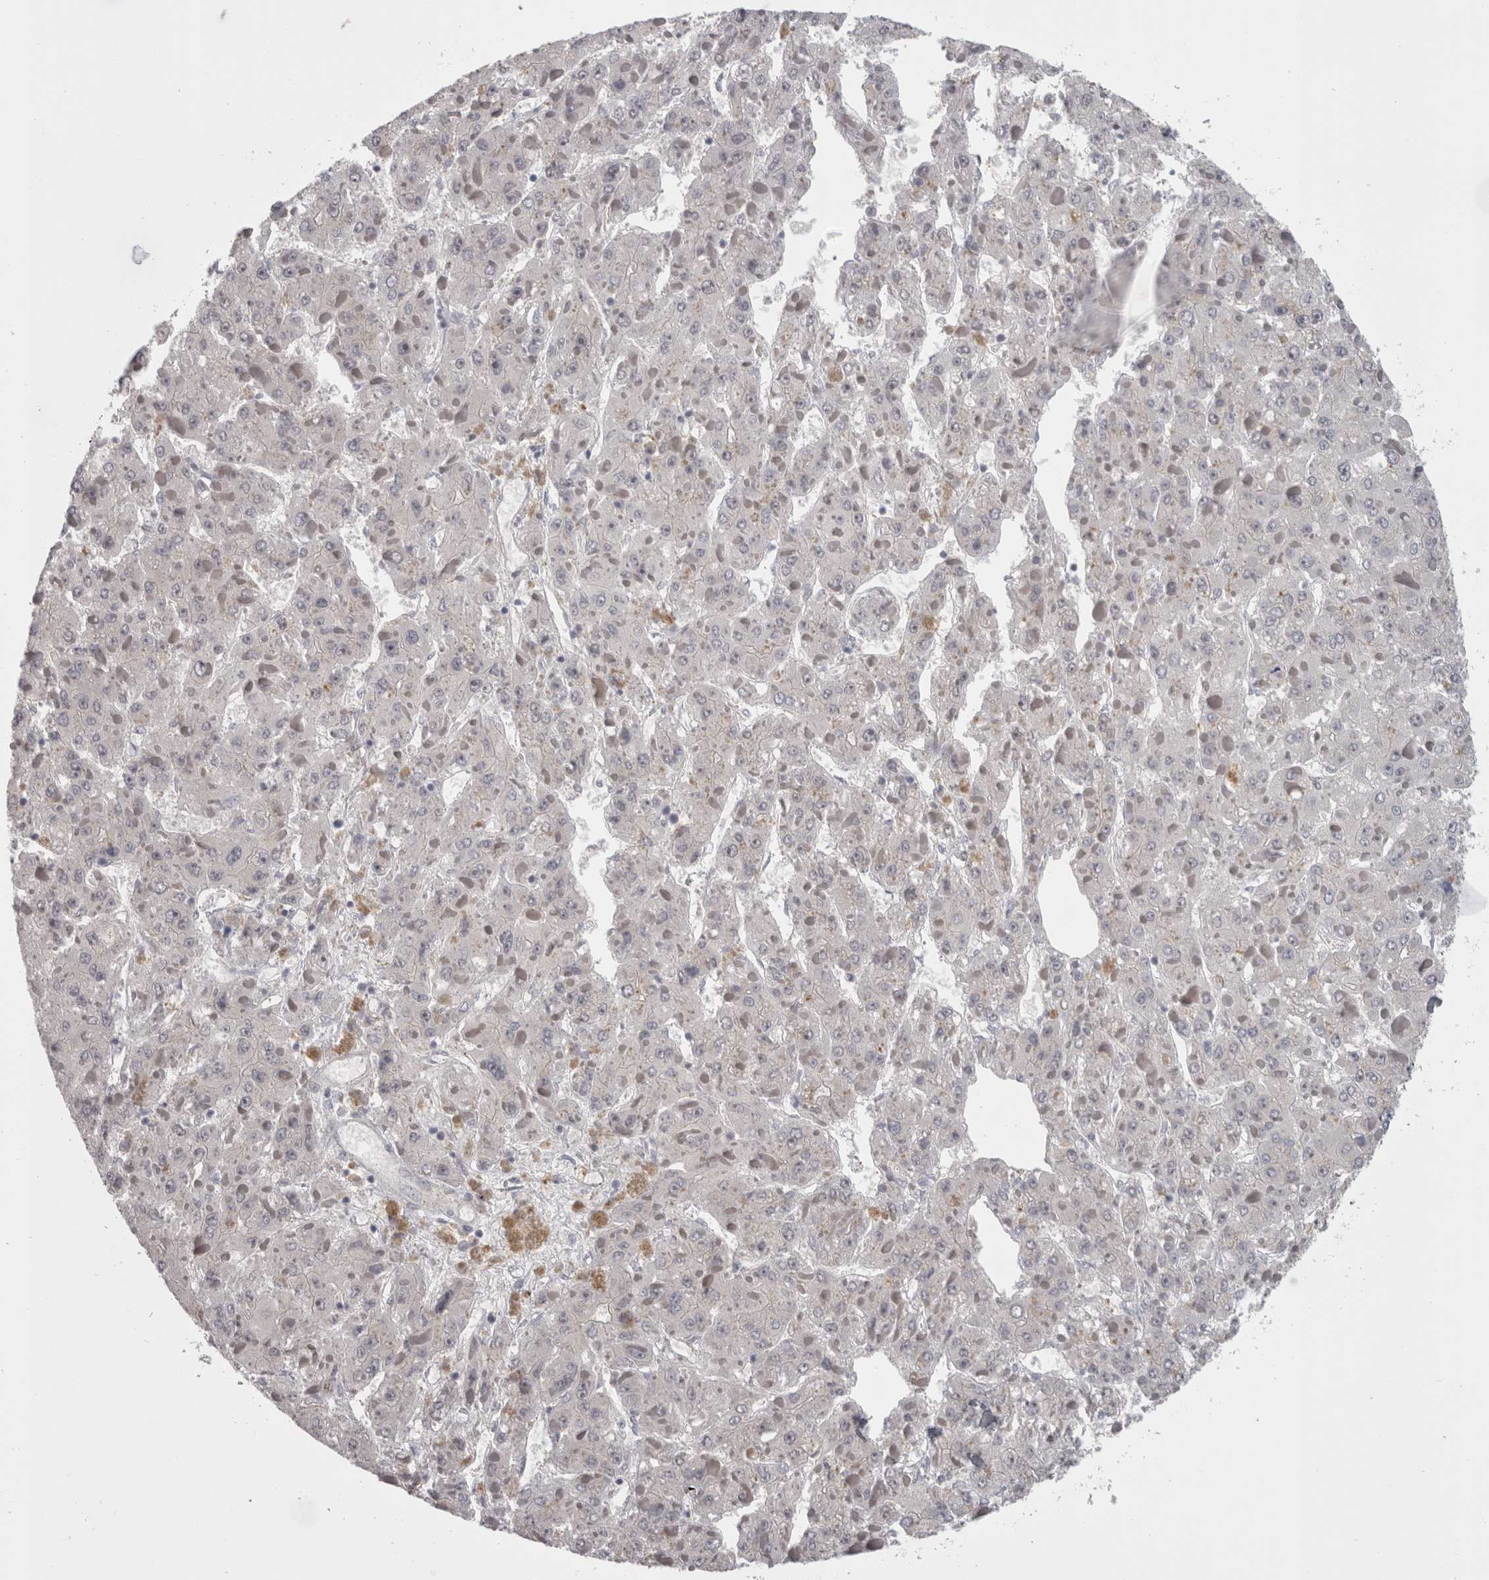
{"staining": {"intensity": "negative", "quantity": "none", "location": "none"}, "tissue": "liver cancer", "cell_type": "Tumor cells", "image_type": "cancer", "snomed": [{"axis": "morphology", "description": "Carcinoma, Hepatocellular, NOS"}, {"axis": "topography", "description": "Liver"}], "caption": "The micrograph exhibits no staining of tumor cells in liver hepatocellular carcinoma.", "gene": "RMDN1", "patient": {"sex": "female", "age": 73}}